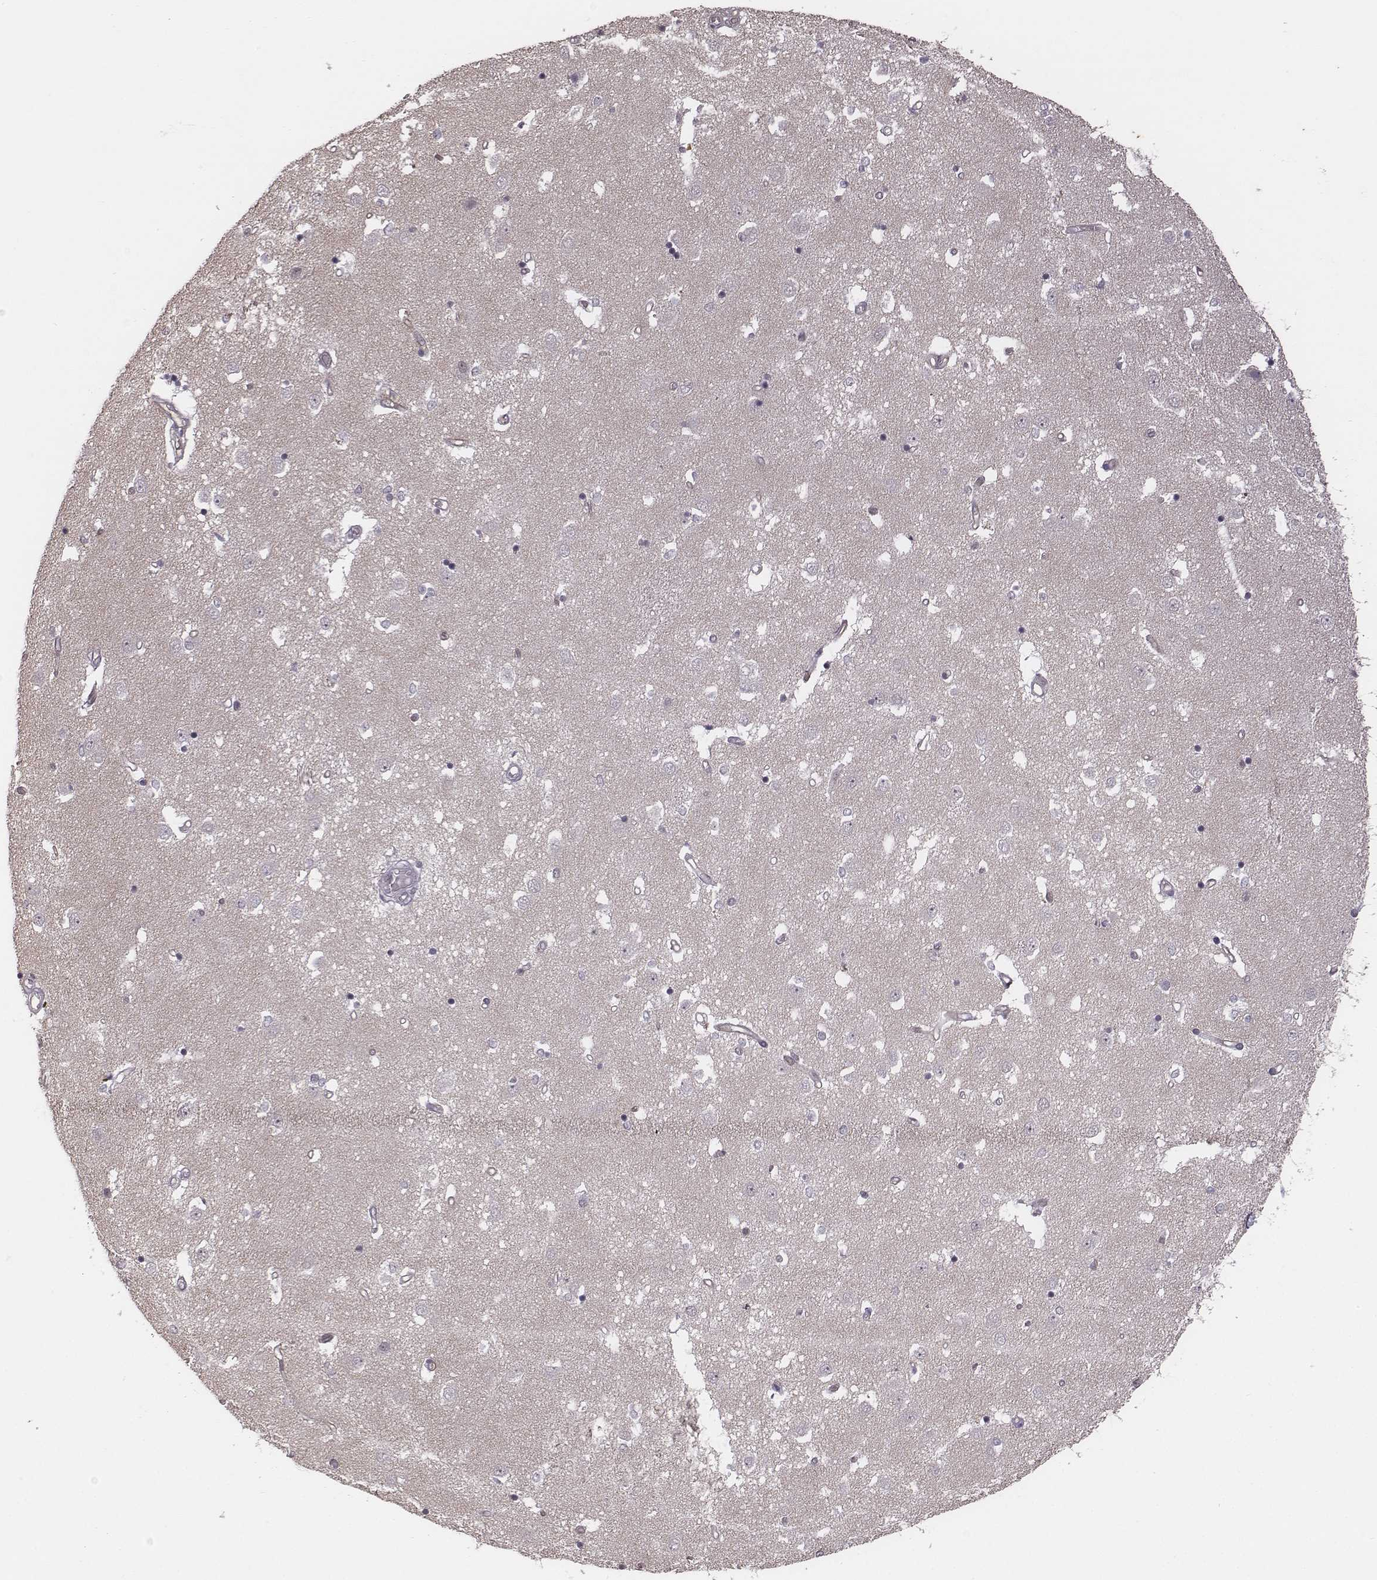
{"staining": {"intensity": "negative", "quantity": "none", "location": "none"}, "tissue": "caudate", "cell_type": "Glial cells", "image_type": "normal", "snomed": [{"axis": "morphology", "description": "Normal tissue, NOS"}, {"axis": "topography", "description": "Lateral ventricle wall"}], "caption": "Immunohistochemistry photomicrograph of normal caudate: caudate stained with DAB (3,3'-diaminobenzidine) shows no significant protein staining in glial cells. The staining is performed using DAB brown chromogen with nuclei counter-stained in using hematoxylin.", "gene": "RPGRIP1", "patient": {"sex": "male", "age": 54}}